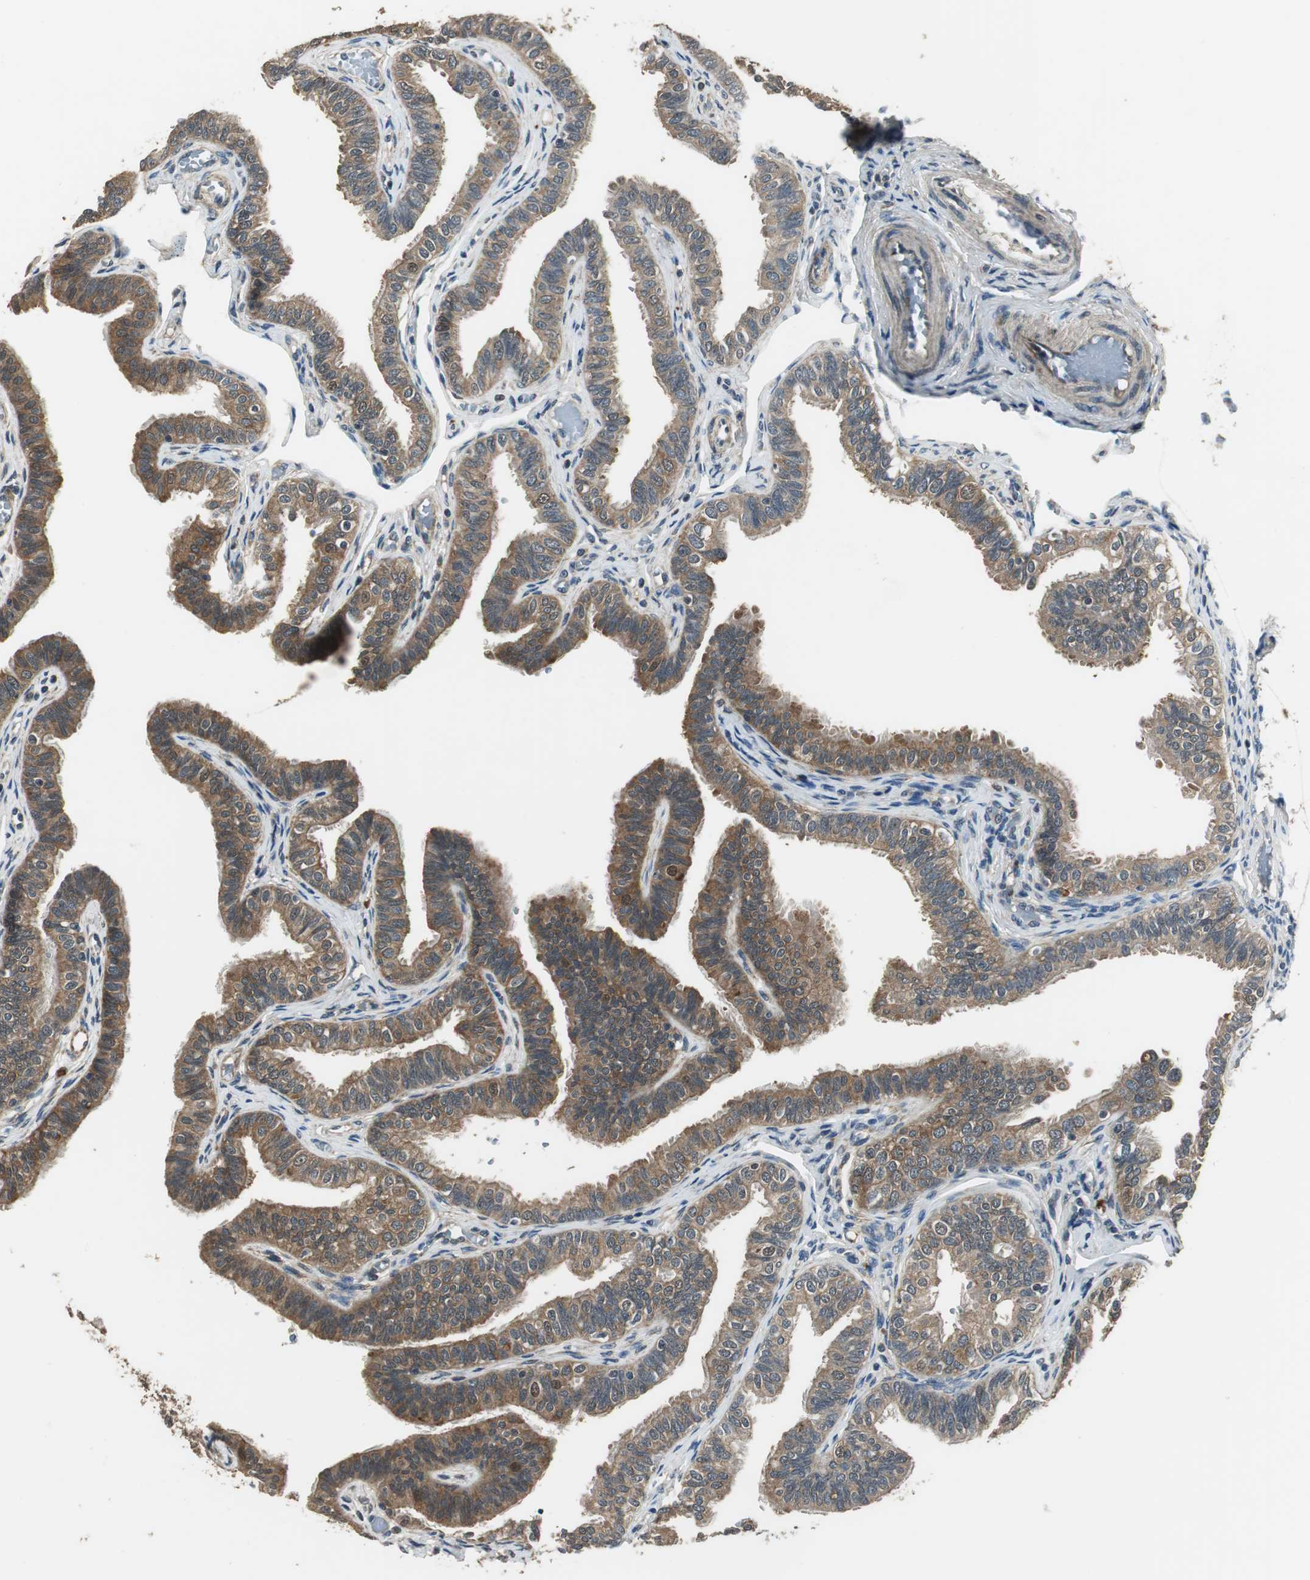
{"staining": {"intensity": "moderate", "quantity": ">75%", "location": "cytoplasmic/membranous"}, "tissue": "fallopian tube", "cell_type": "Glandular cells", "image_type": "normal", "snomed": [{"axis": "morphology", "description": "Normal tissue, NOS"}, {"axis": "morphology", "description": "Dermoid, NOS"}, {"axis": "topography", "description": "Fallopian tube"}], "caption": "IHC of unremarkable fallopian tube reveals medium levels of moderate cytoplasmic/membranous expression in approximately >75% of glandular cells.", "gene": "PSMB4", "patient": {"sex": "female", "age": 33}}